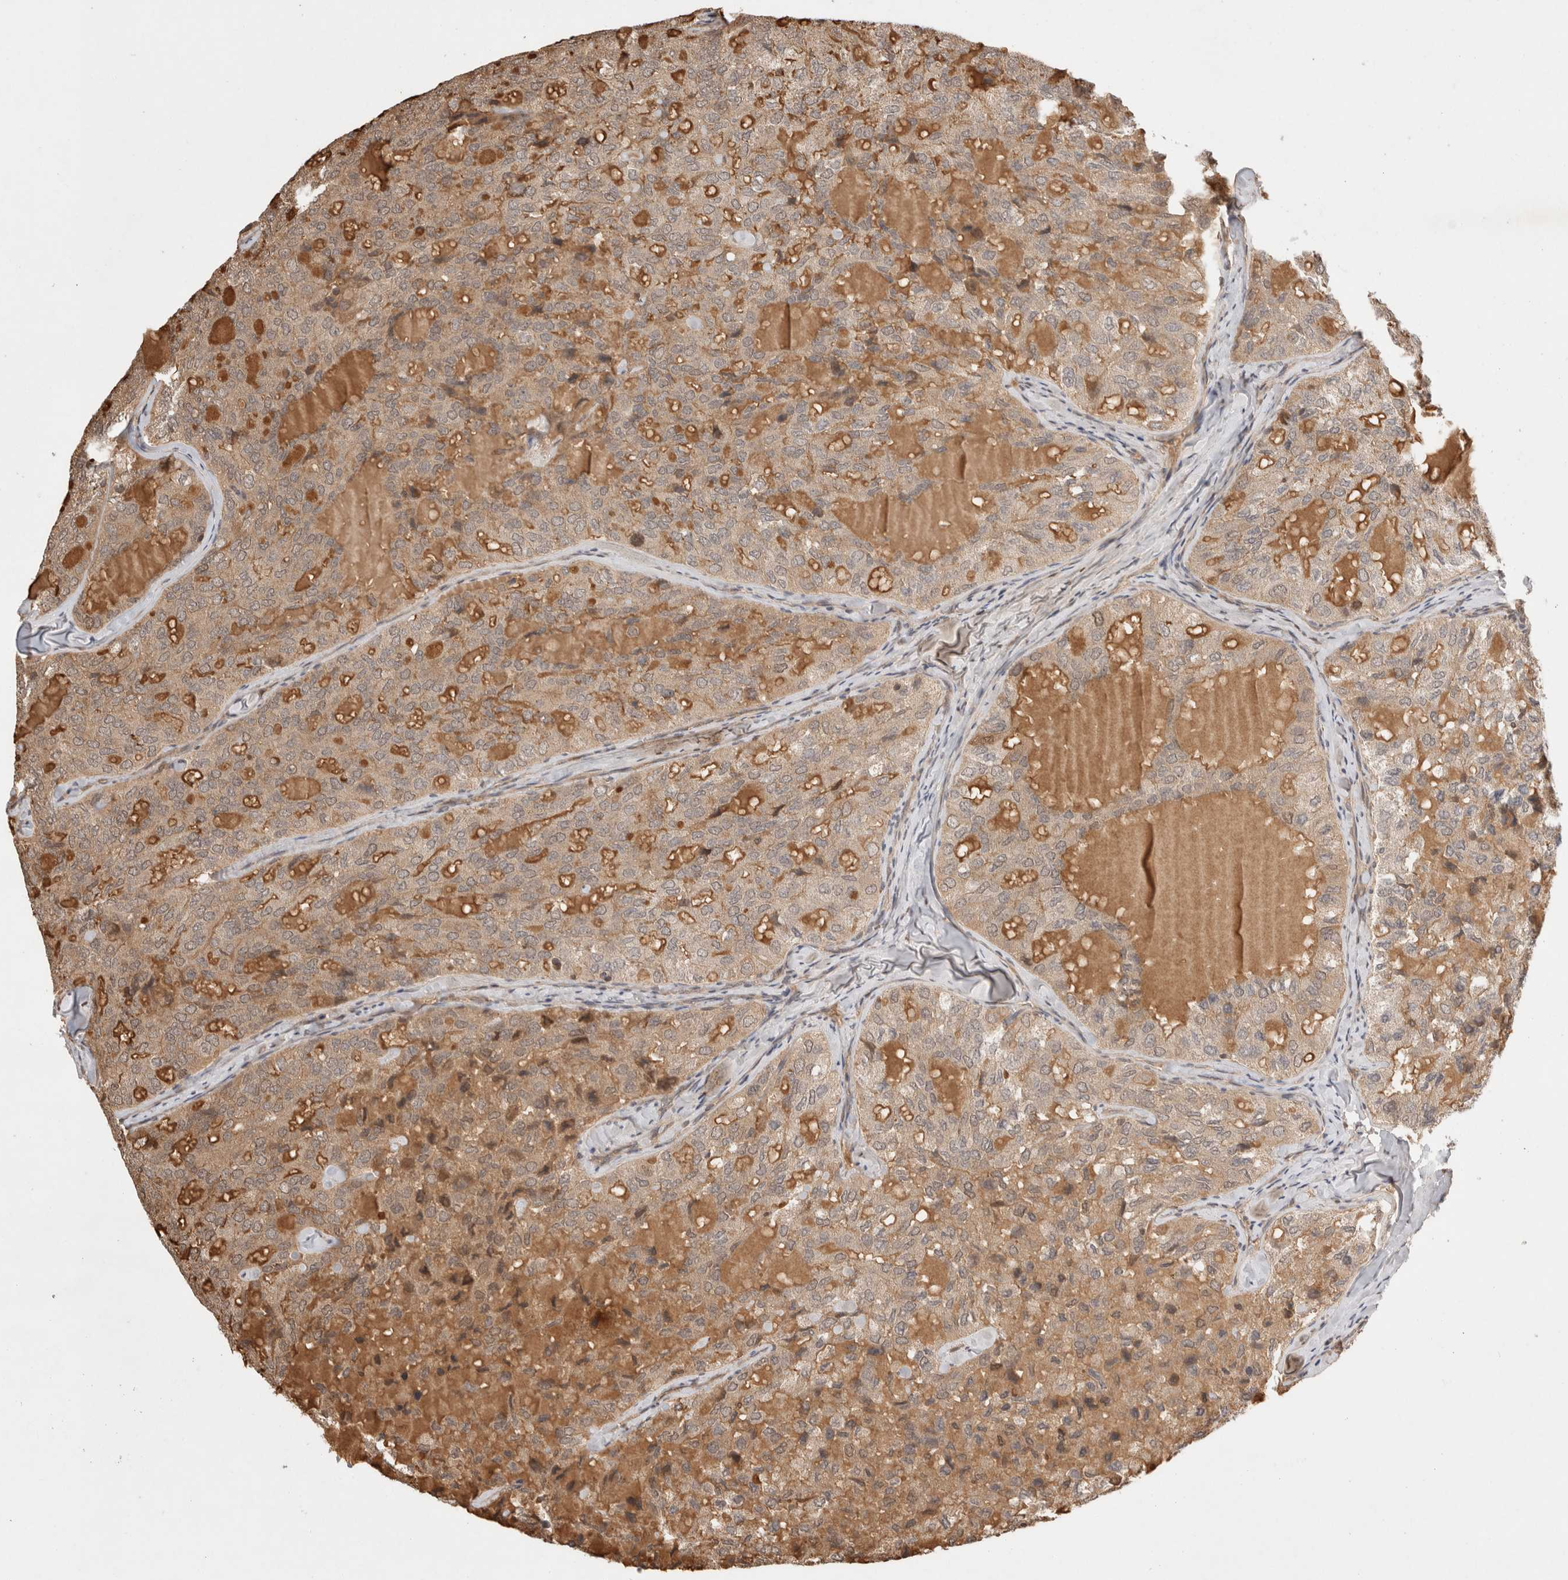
{"staining": {"intensity": "moderate", "quantity": ">75%", "location": "cytoplasmic/membranous"}, "tissue": "thyroid cancer", "cell_type": "Tumor cells", "image_type": "cancer", "snomed": [{"axis": "morphology", "description": "Follicular adenoma carcinoma, NOS"}, {"axis": "topography", "description": "Thyroid gland"}], "caption": "Brown immunohistochemical staining in follicular adenoma carcinoma (thyroid) reveals moderate cytoplasmic/membranous expression in about >75% of tumor cells.", "gene": "PRMT3", "patient": {"sex": "male", "age": 75}}